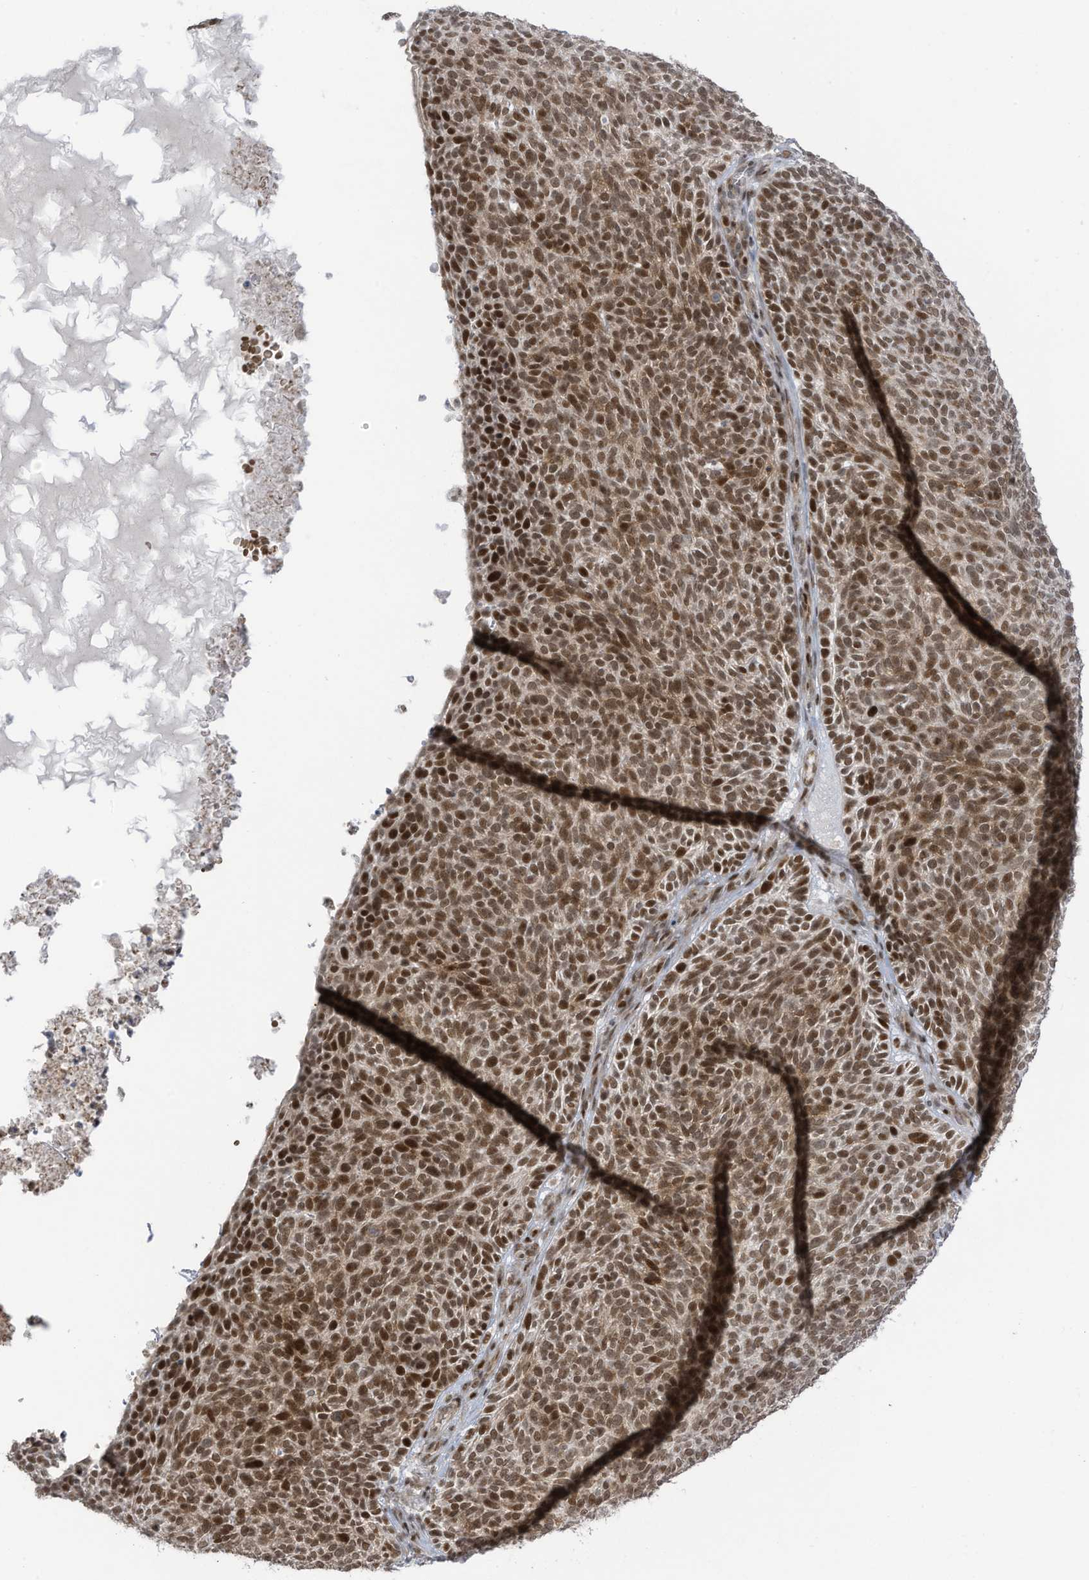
{"staining": {"intensity": "strong", "quantity": ">75%", "location": "cytoplasmic/membranous,nuclear"}, "tissue": "skin cancer", "cell_type": "Tumor cells", "image_type": "cancer", "snomed": [{"axis": "morphology", "description": "Squamous cell carcinoma, NOS"}, {"axis": "topography", "description": "Skin"}], "caption": "Immunohistochemical staining of human squamous cell carcinoma (skin) displays strong cytoplasmic/membranous and nuclear protein expression in about >75% of tumor cells. Using DAB (3,3'-diaminobenzidine) (brown) and hematoxylin (blue) stains, captured at high magnification using brightfield microscopy.", "gene": "ZCWPW2", "patient": {"sex": "female", "age": 90}}